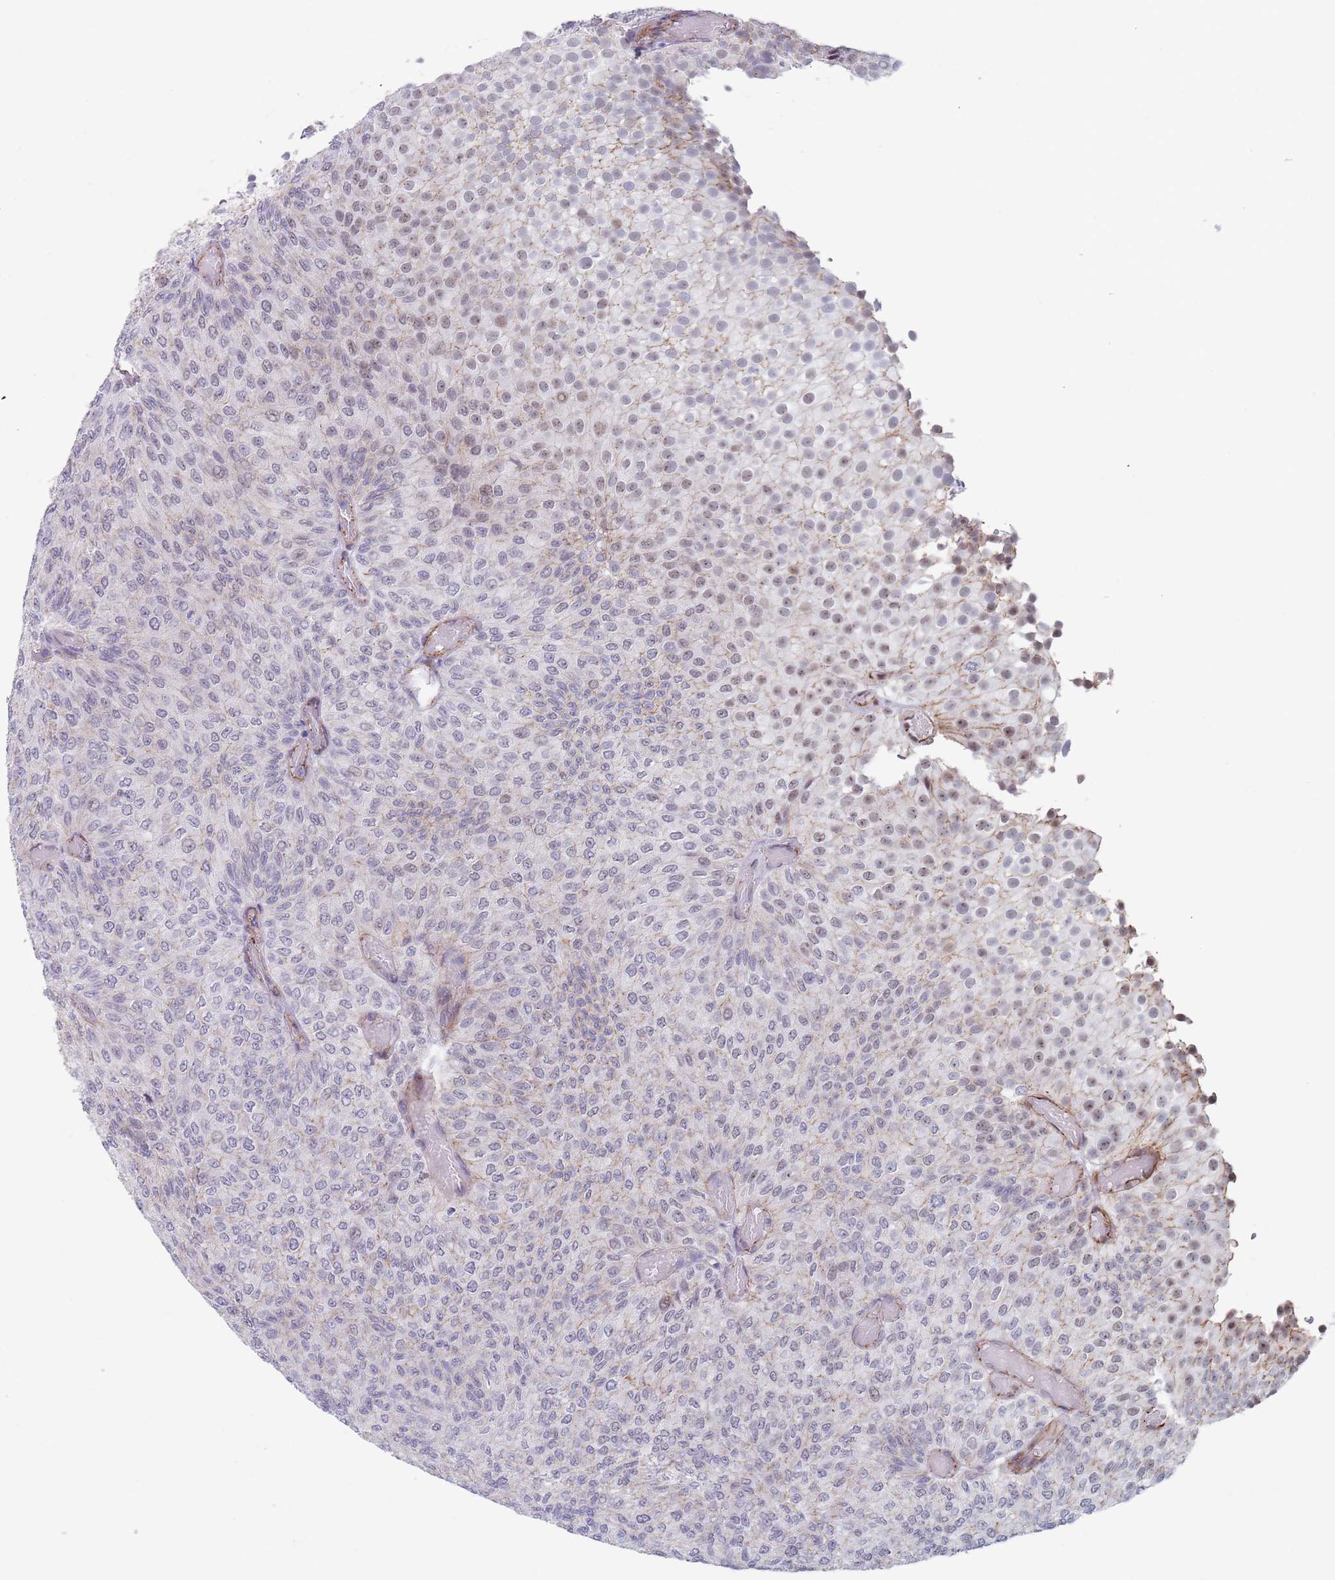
{"staining": {"intensity": "weak", "quantity": "<25%", "location": "nuclear"}, "tissue": "urothelial cancer", "cell_type": "Tumor cells", "image_type": "cancer", "snomed": [{"axis": "morphology", "description": "Urothelial carcinoma, Low grade"}, {"axis": "topography", "description": "Urinary bladder"}], "caption": "This is an immunohistochemistry photomicrograph of human low-grade urothelial carcinoma. There is no expression in tumor cells.", "gene": "OR5A2", "patient": {"sex": "male", "age": 78}}